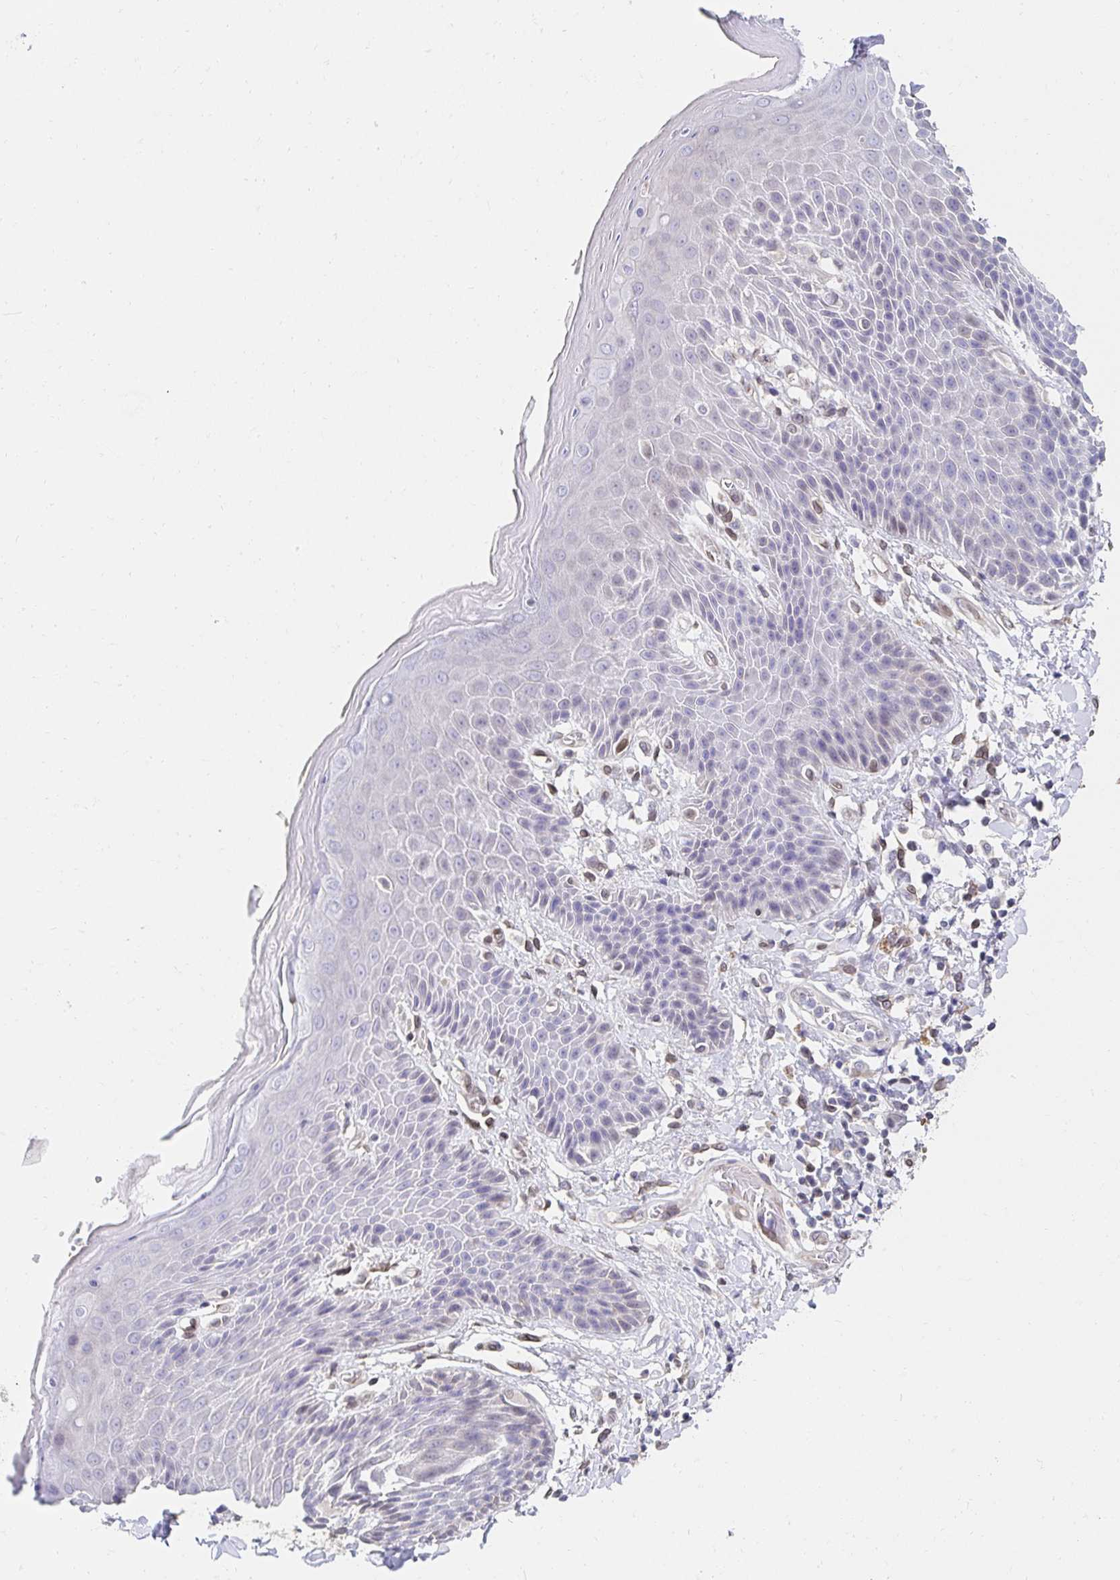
{"staining": {"intensity": "negative", "quantity": "none", "location": "none"}, "tissue": "skin", "cell_type": "Epidermal cells", "image_type": "normal", "snomed": [{"axis": "morphology", "description": "Normal tissue, NOS"}, {"axis": "topography", "description": "Anal"}, {"axis": "topography", "description": "Peripheral nerve tissue"}], "caption": "This is an immunohistochemistry (IHC) image of benign human skin. There is no expression in epidermal cells.", "gene": "AKAP14", "patient": {"sex": "male", "age": 51}}